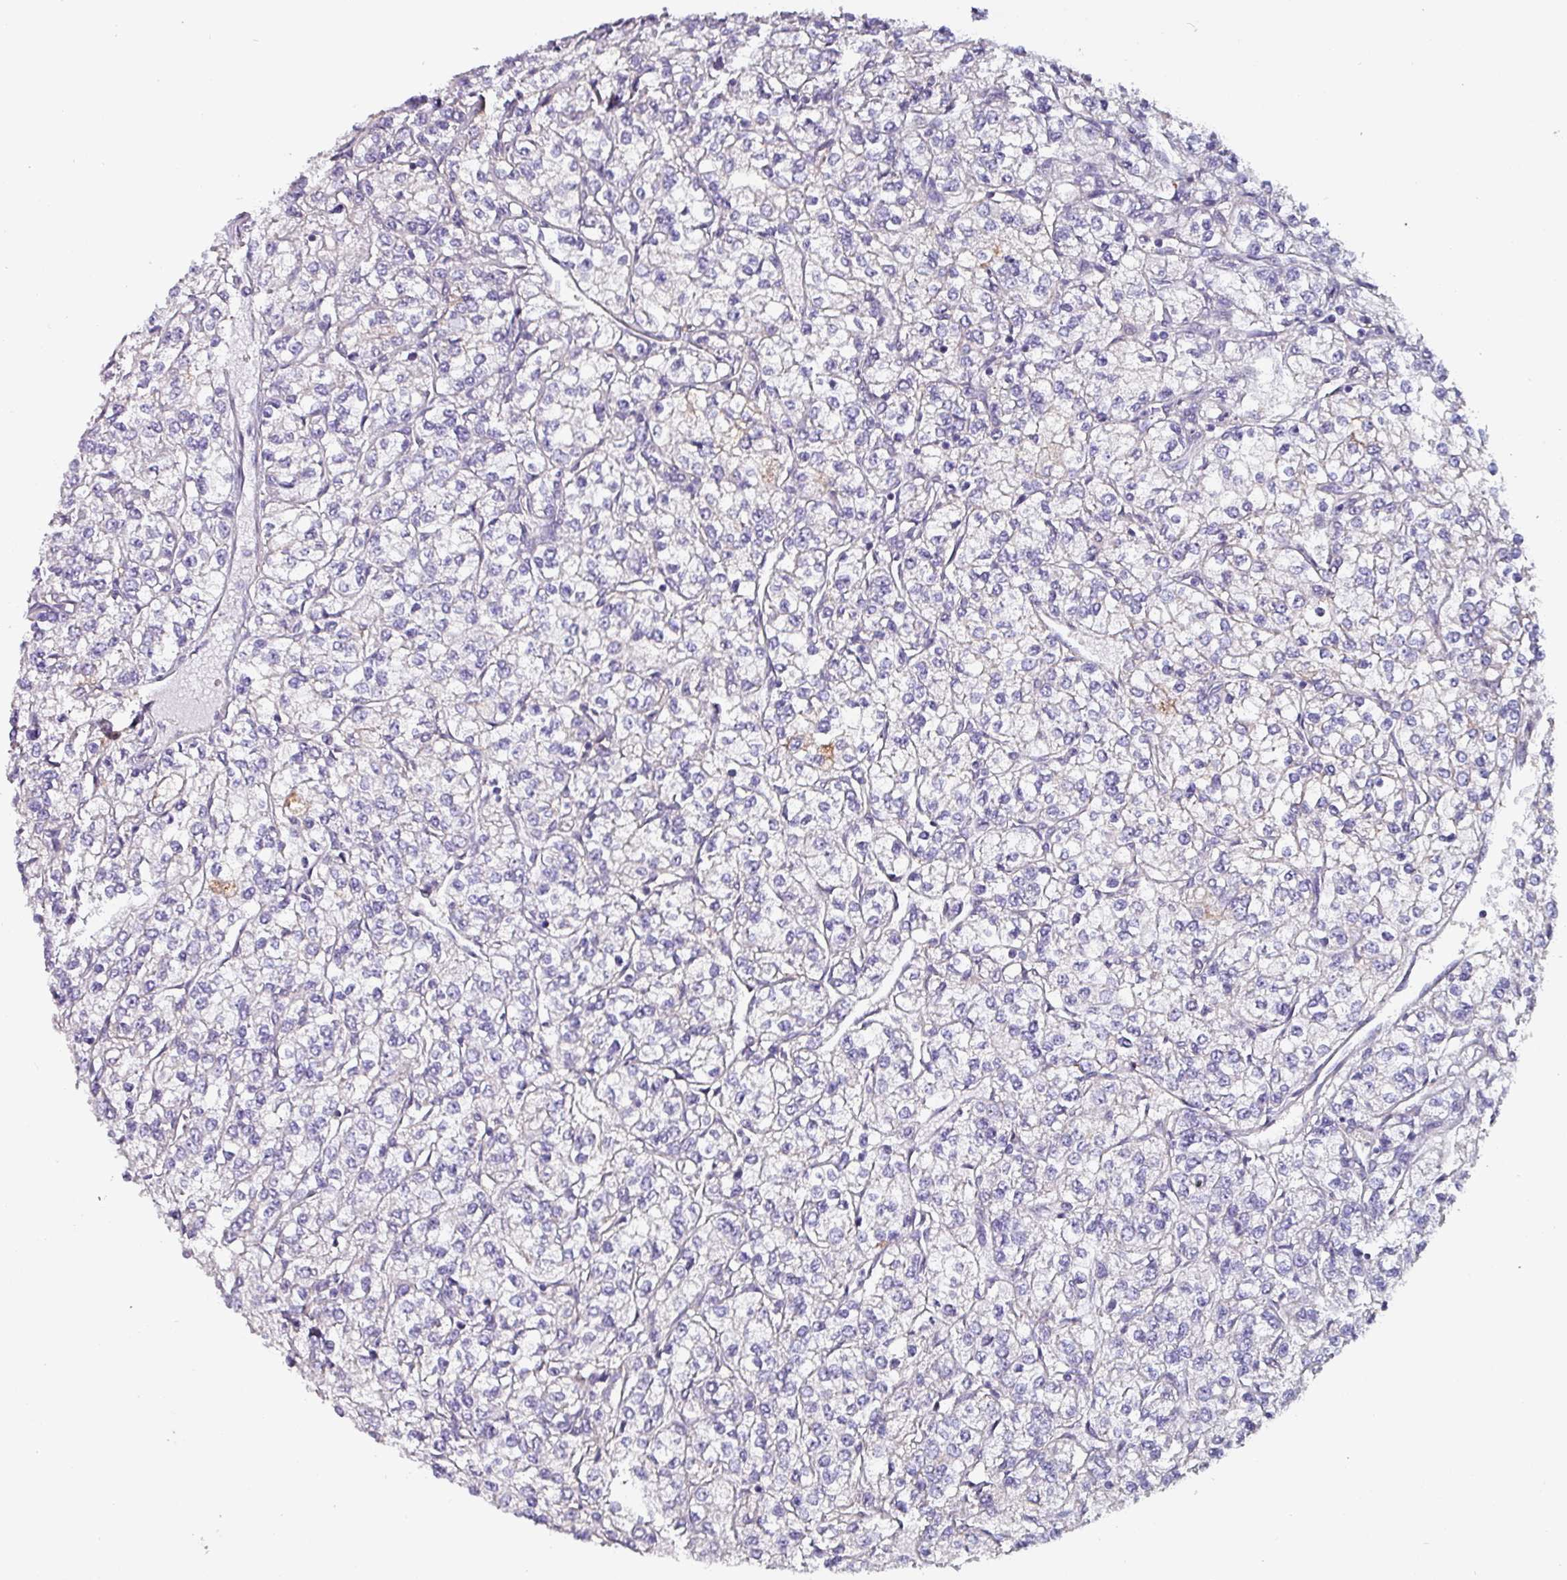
{"staining": {"intensity": "negative", "quantity": "none", "location": "none"}, "tissue": "renal cancer", "cell_type": "Tumor cells", "image_type": "cancer", "snomed": [{"axis": "morphology", "description": "Adenocarcinoma, NOS"}, {"axis": "topography", "description": "Kidney"}], "caption": "High power microscopy histopathology image of an immunohistochemistry micrograph of renal cancer (adenocarcinoma), revealing no significant expression in tumor cells.", "gene": "ZNF816-ZNF321P", "patient": {"sex": "male", "age": 80}}